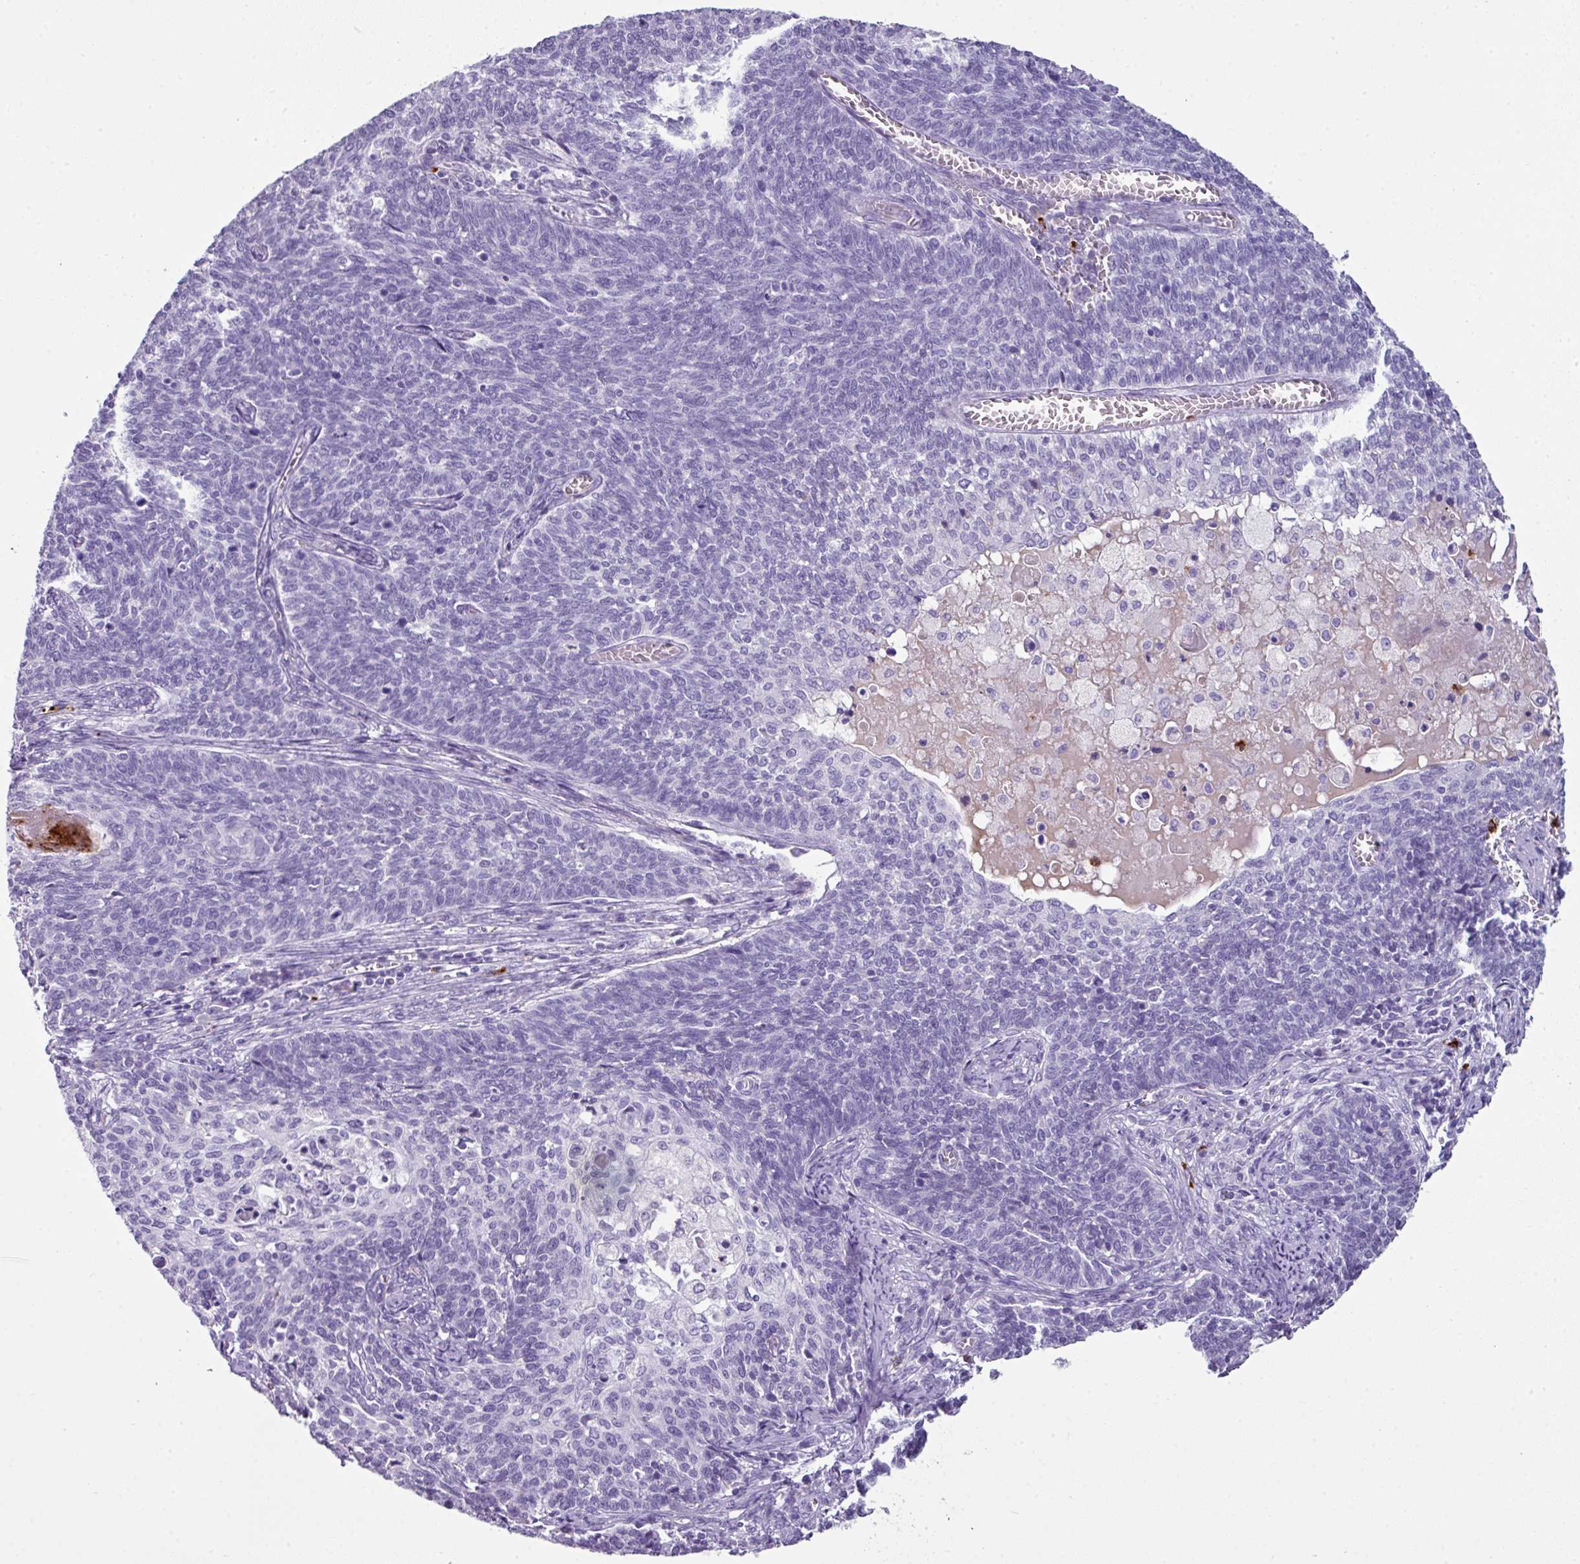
{"staining": {"intensity": "negative", "quantity": "none", "location": "none"}, "tissue": "cervical cancer", "cell_type": "Tumor cells", "image_type": "cancer", "snomed": [{"axis": "morphology", "description": "Squamous cell carcinoma, NOS"}, {"axis": "topography", "description": "Cervix"}], "caption": "A high-resolution histopathology image shows immunohistochemistry (IHC) staining of squamous cell carcinoma (cervical), which demonstrates no significant staining in tumor cells.", "gene": "CTSG", "patient": {"sex": "female", "age": 39}}